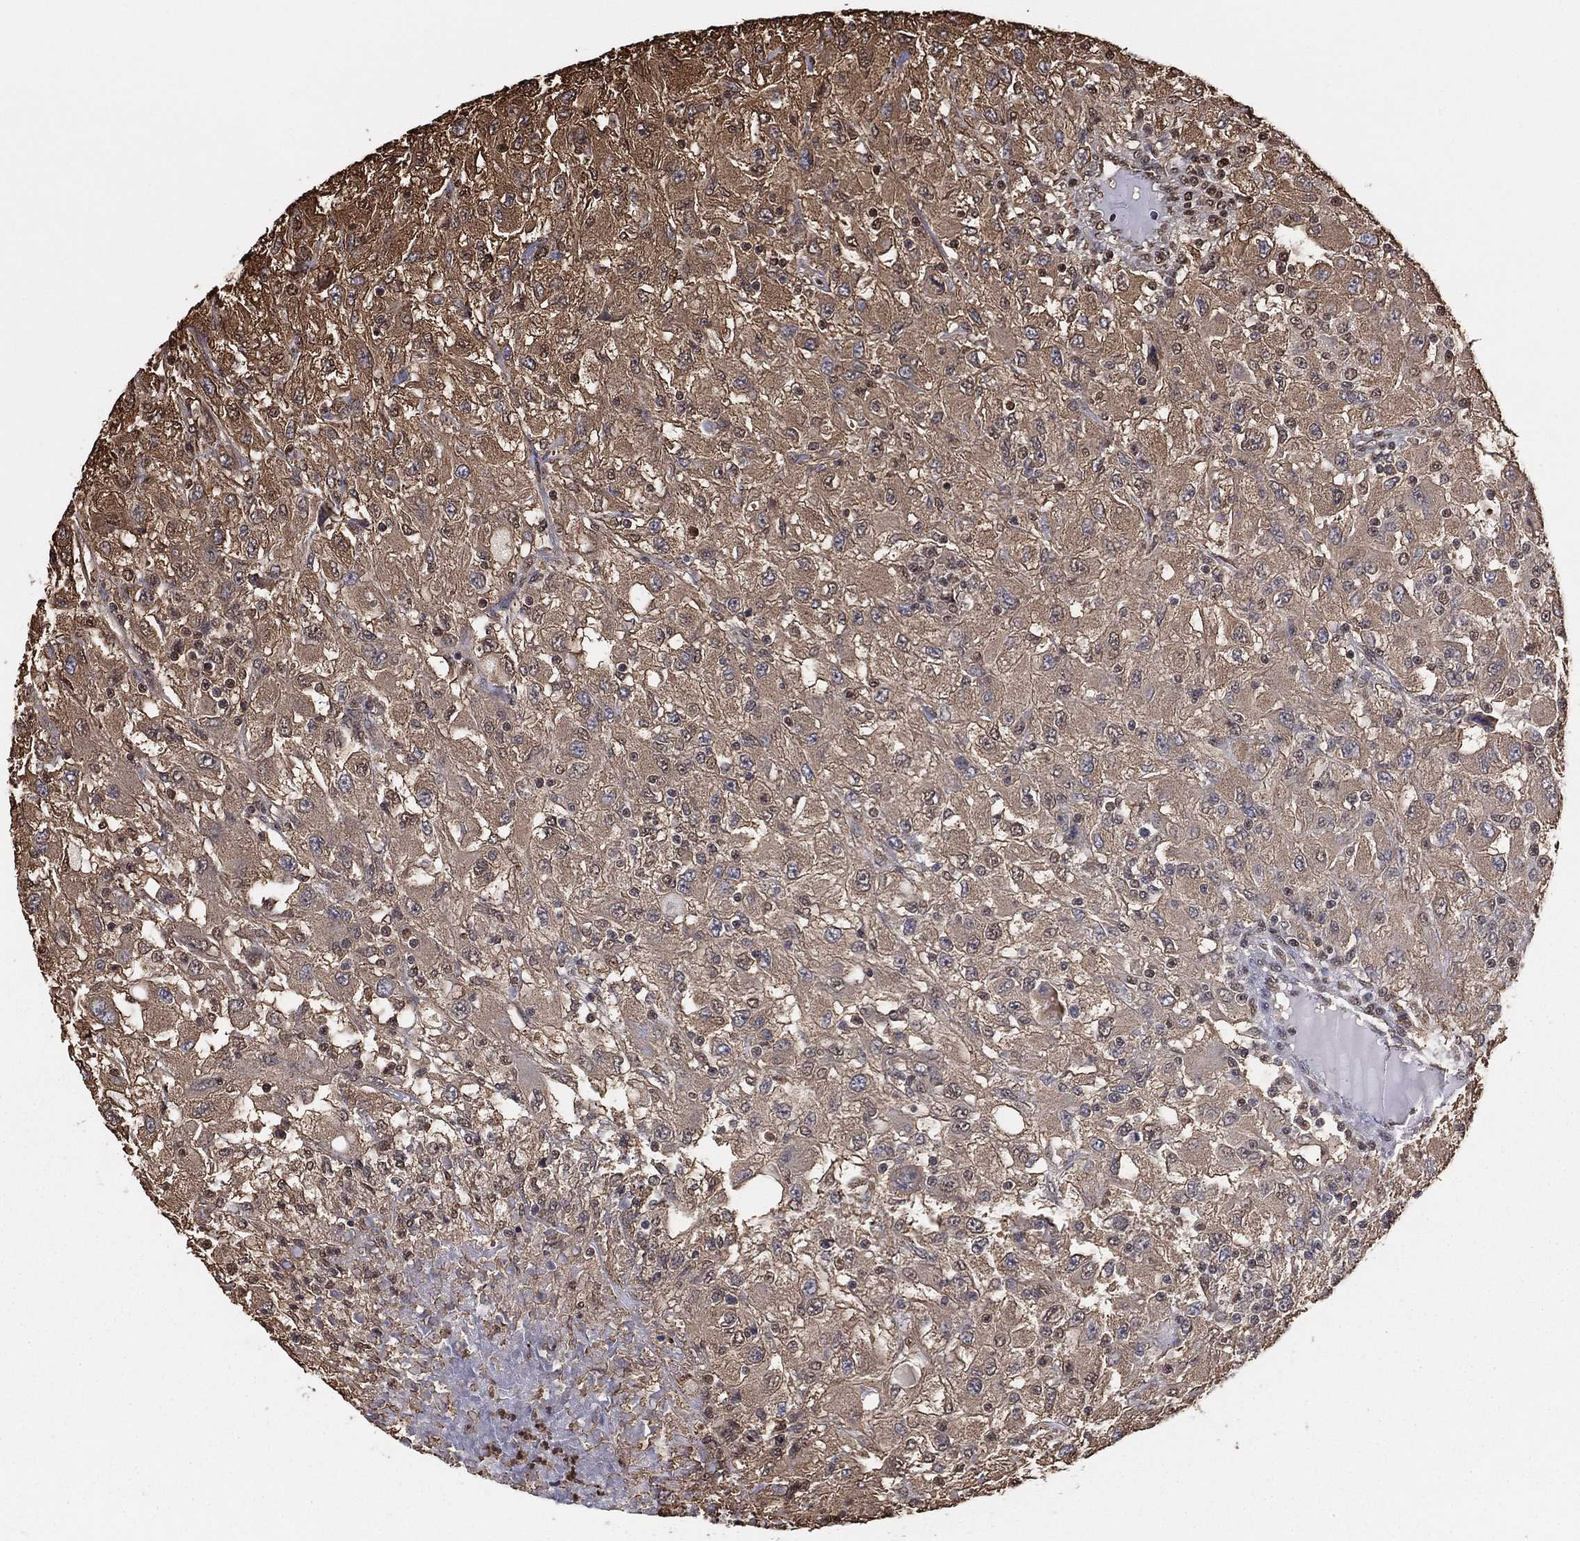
{"staining": {"intensity": "moderate", "quantity": ">75%", "location": "cytoplasmic/membranous"}, "tissue": "renal cancer", "cell_type": "Tumor cells", "image_type": "cancer", "snomed": [{"axis": "morphology", "description": "Adenocarcinoma, NOS"}, {"axis": "topography", "description": "Kidney"}], "caption": "Renal cancer (adenocarcinoma) was stained to show a protein in brown. There is medium levels of moderate cytoplasmic/membranous expression in approximately >75% of tumor cells. (DAB IHC with brightfield microscopy, high magnification).", "gene": "GAPDH", "patient": {"sex": "female", "age": 67}}